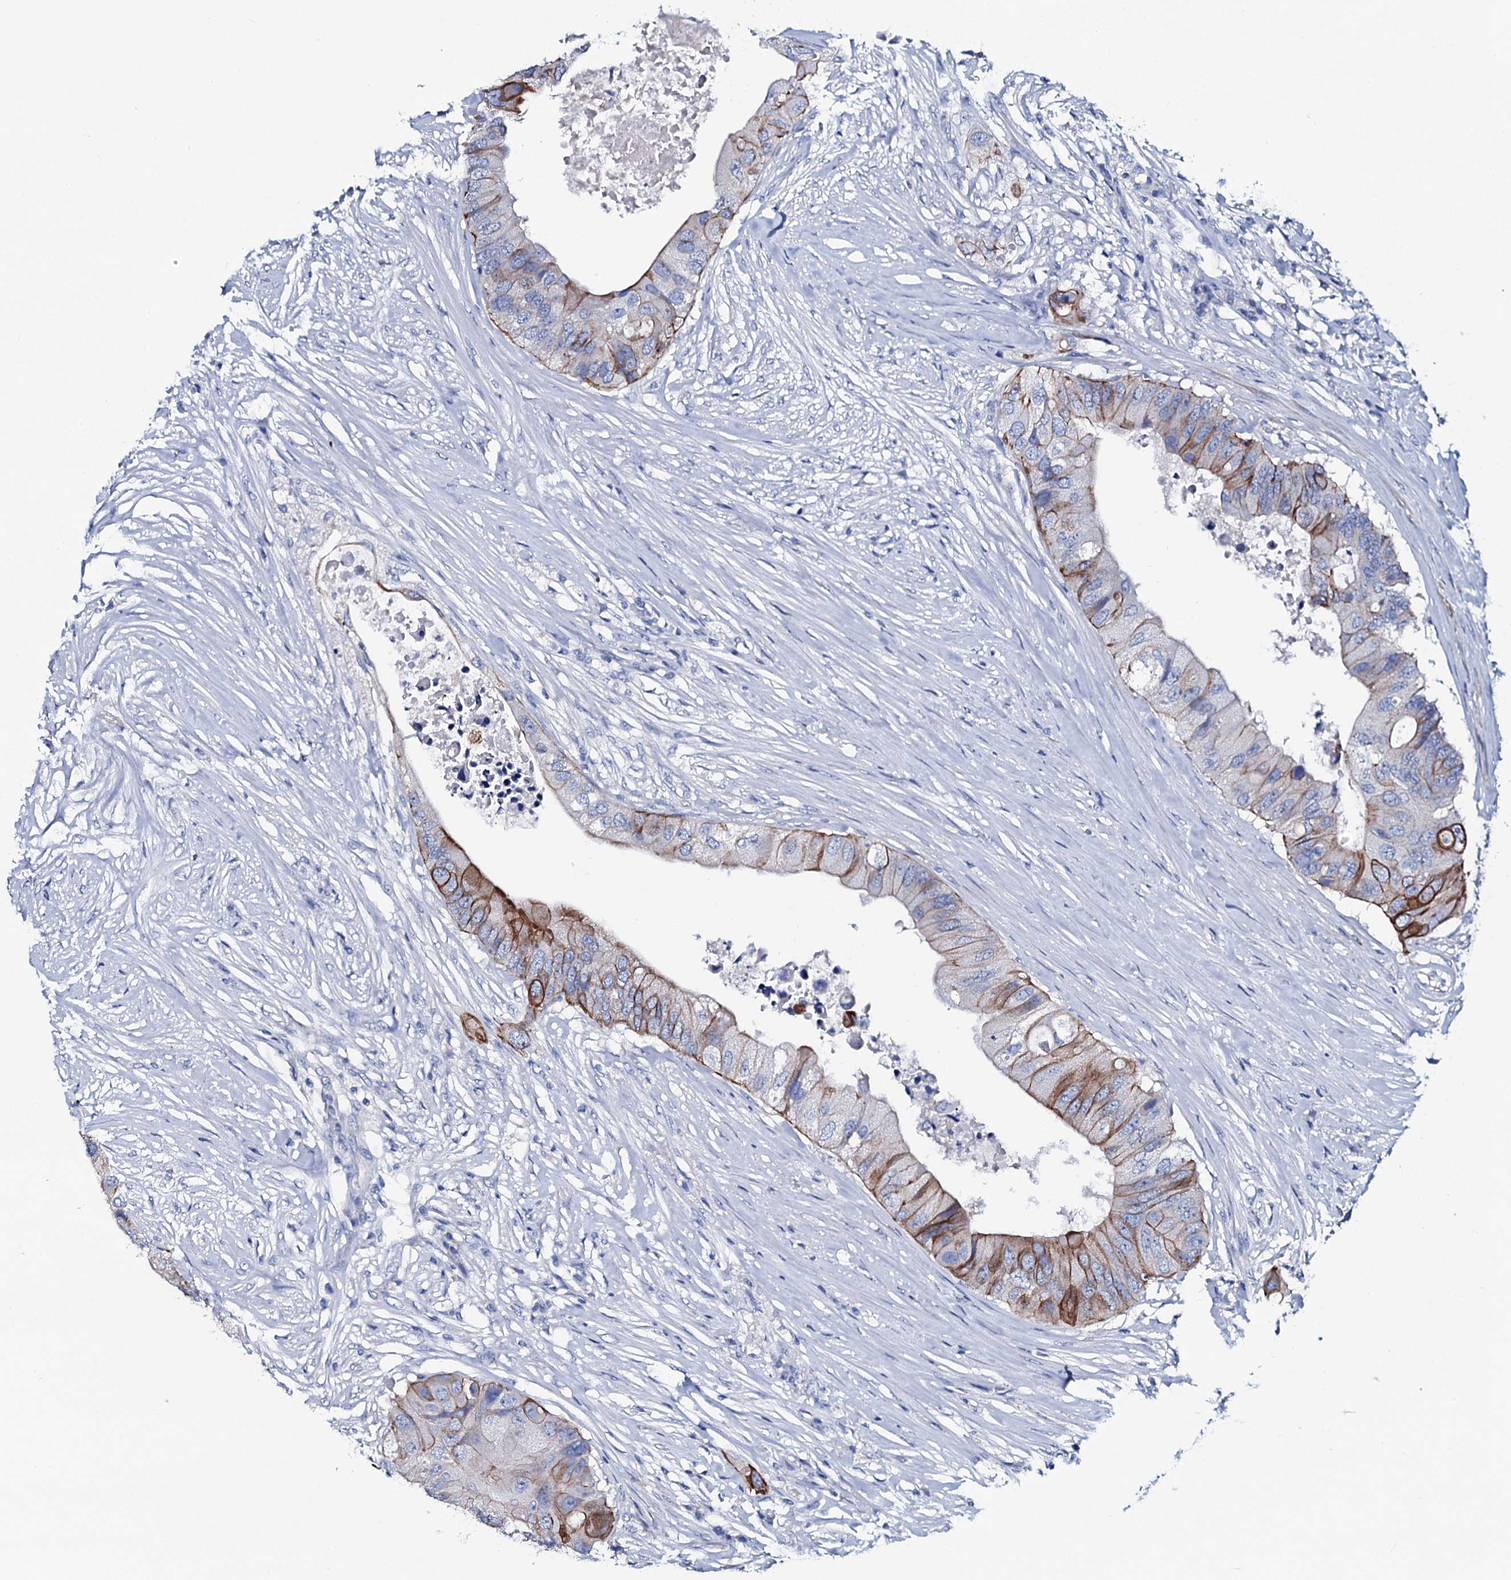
{"staining": {"intensity": "moderate", "quantity": "25%-75%", "location": "cytoplasmic/membranous"}, "tissue": "colorectal cancer", "cell_type": "Tumor cells", "image_type": "cancer", "snomed": [{"axis": "morphology", "description": "Adenocarcinoma, NOS"}, {"axis": "topography", "description": "Colon"}], "caption": "The micrograph demonstrates staining of colorectal cancer (adenocarcinoma), revealing moderate cytoplasmic/membranous protein staining (brown color) within tumor cells.", "gene": "GYS2", "patient": {"sex": "male", "age": 71}}